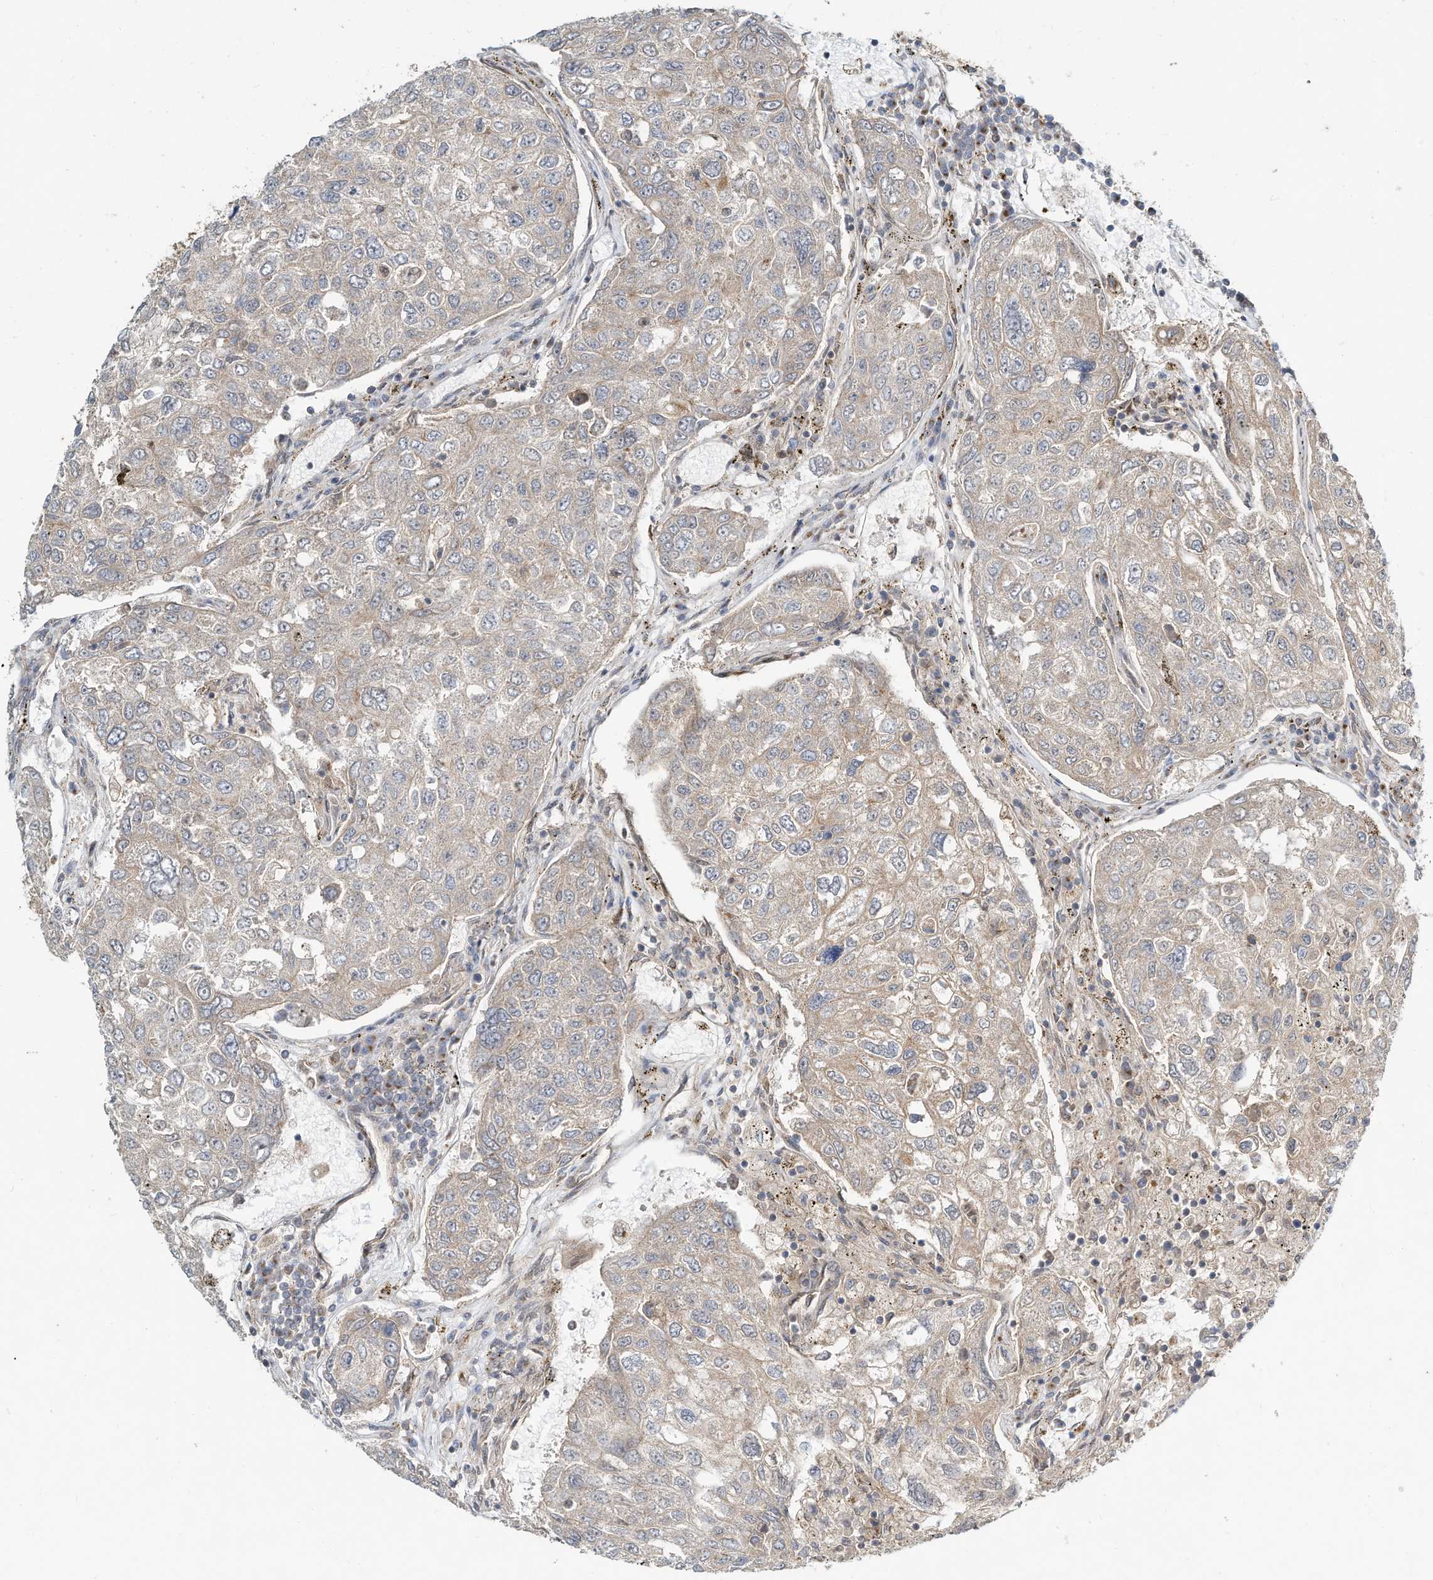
{"staining": {"intensity": "negative", "quantity": "none", "location": "none"}, "tissue": "urothelial cancer", "cell_type": "Tumor cells", "image_type": "cancer", "snomed": [{"axis": "morphology", "description": "Urothelial carcinoma, High grade"}, {"axis": "topography", "description": "Lymph node"}, {"axis": "topography", "description": "Urinary bladder"}], "caption": "This is an immunohistochemistry (IHC) photomicrograph of human urothelial cancer. There is no positivity in tumor cells.", "gene": "CUX1", "patient": {"sex": "male", "age": 51}}